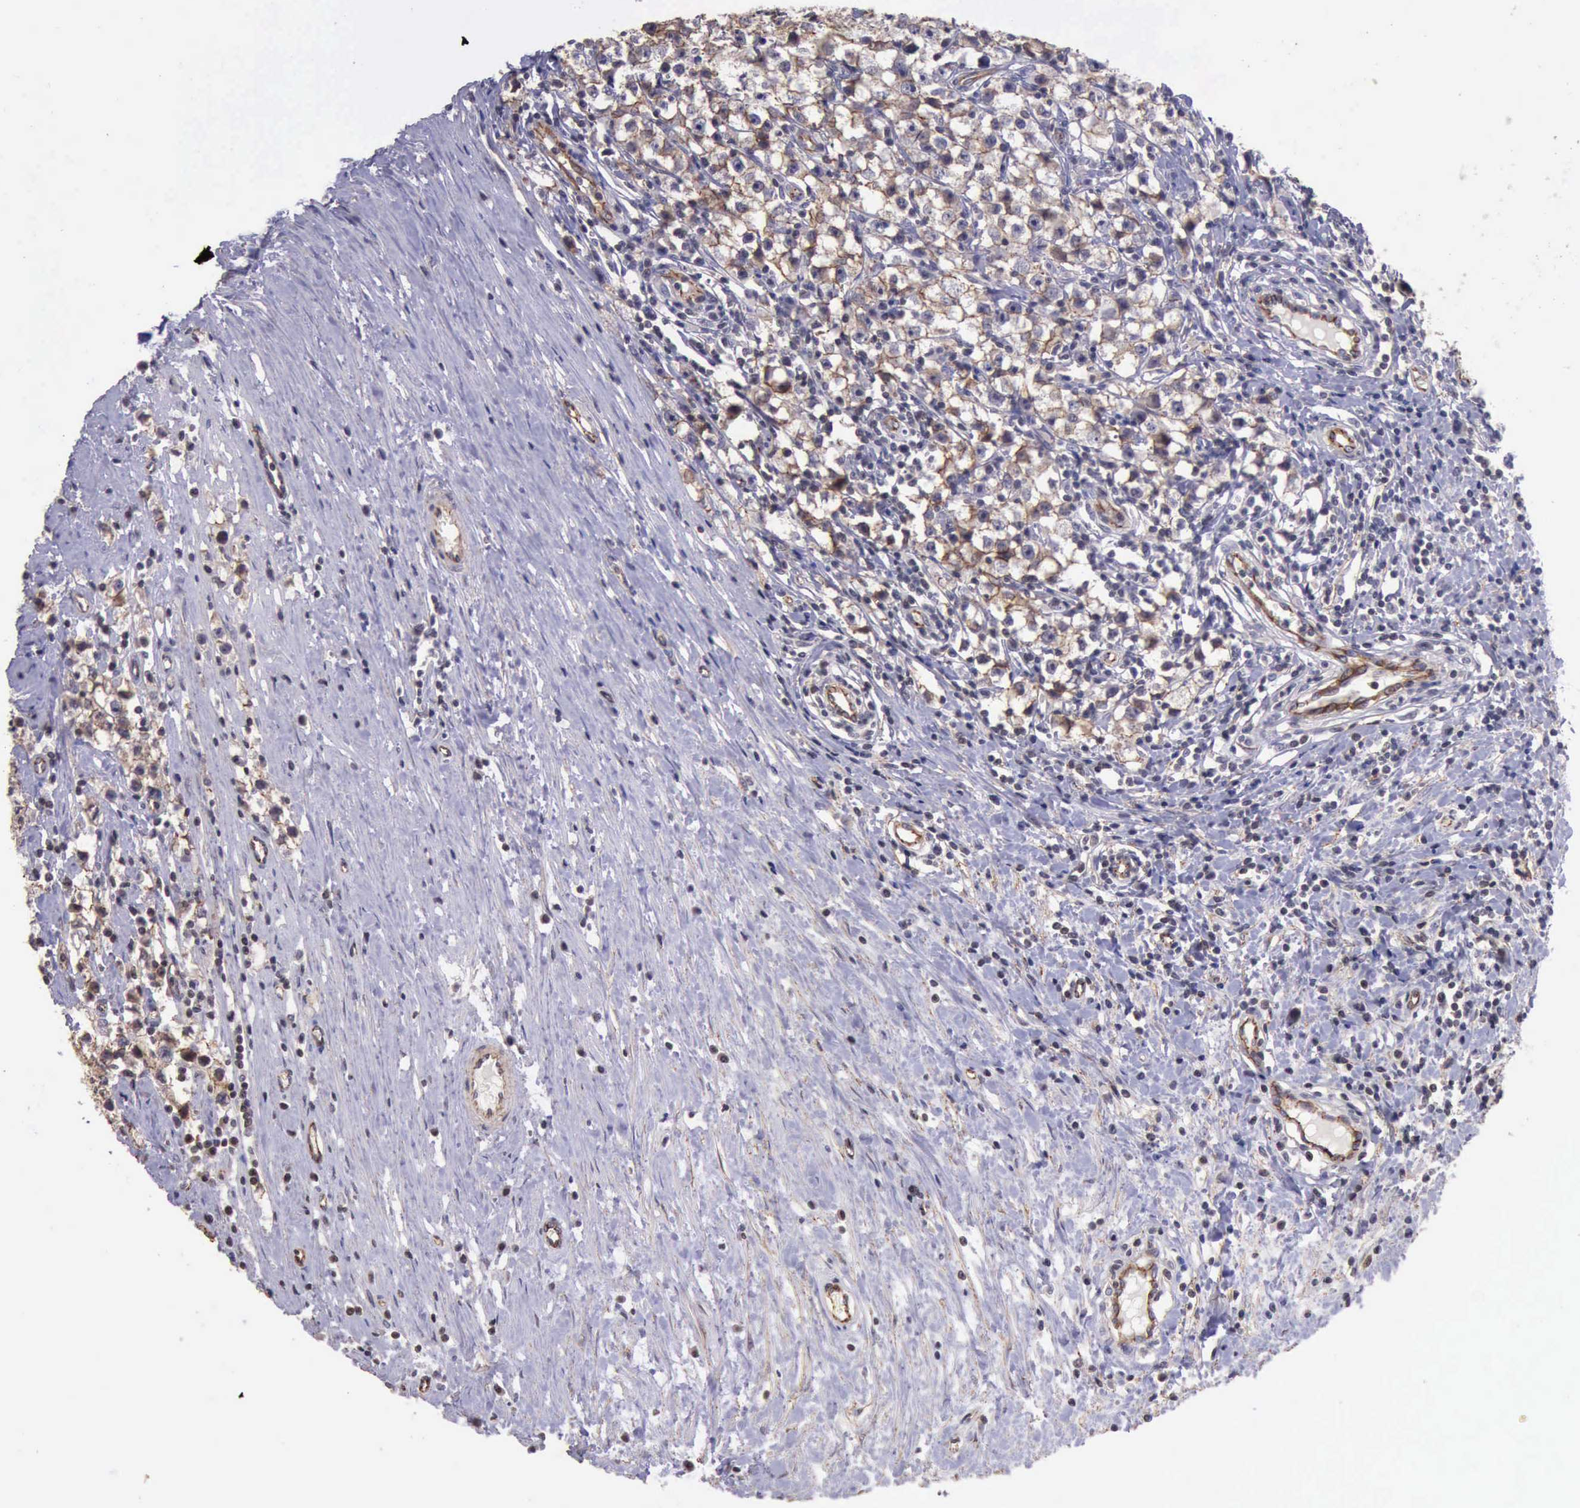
{"staining": {"intensity": "moderate", "quantity": ">75%", "location": "cytoplasmic/membranous"}, "tissue": "testis cancer", "cell_type": "Tumor cells", "image_type": "cancer", "snomed": [{"axis": "morphology", "description": "Seminoma, NOS"}, {"axis": "topography", "description": "Testis"}], "caption": "Immunohistochemistry image of human testis seminoma stained for a protein (brown), which exhibits medium levels of moderate cytoplasmic/membranous expression in about >75% of tumor cells.", "gene": "CTNNB1", "patient": {"sex": "male", "age": 35}}